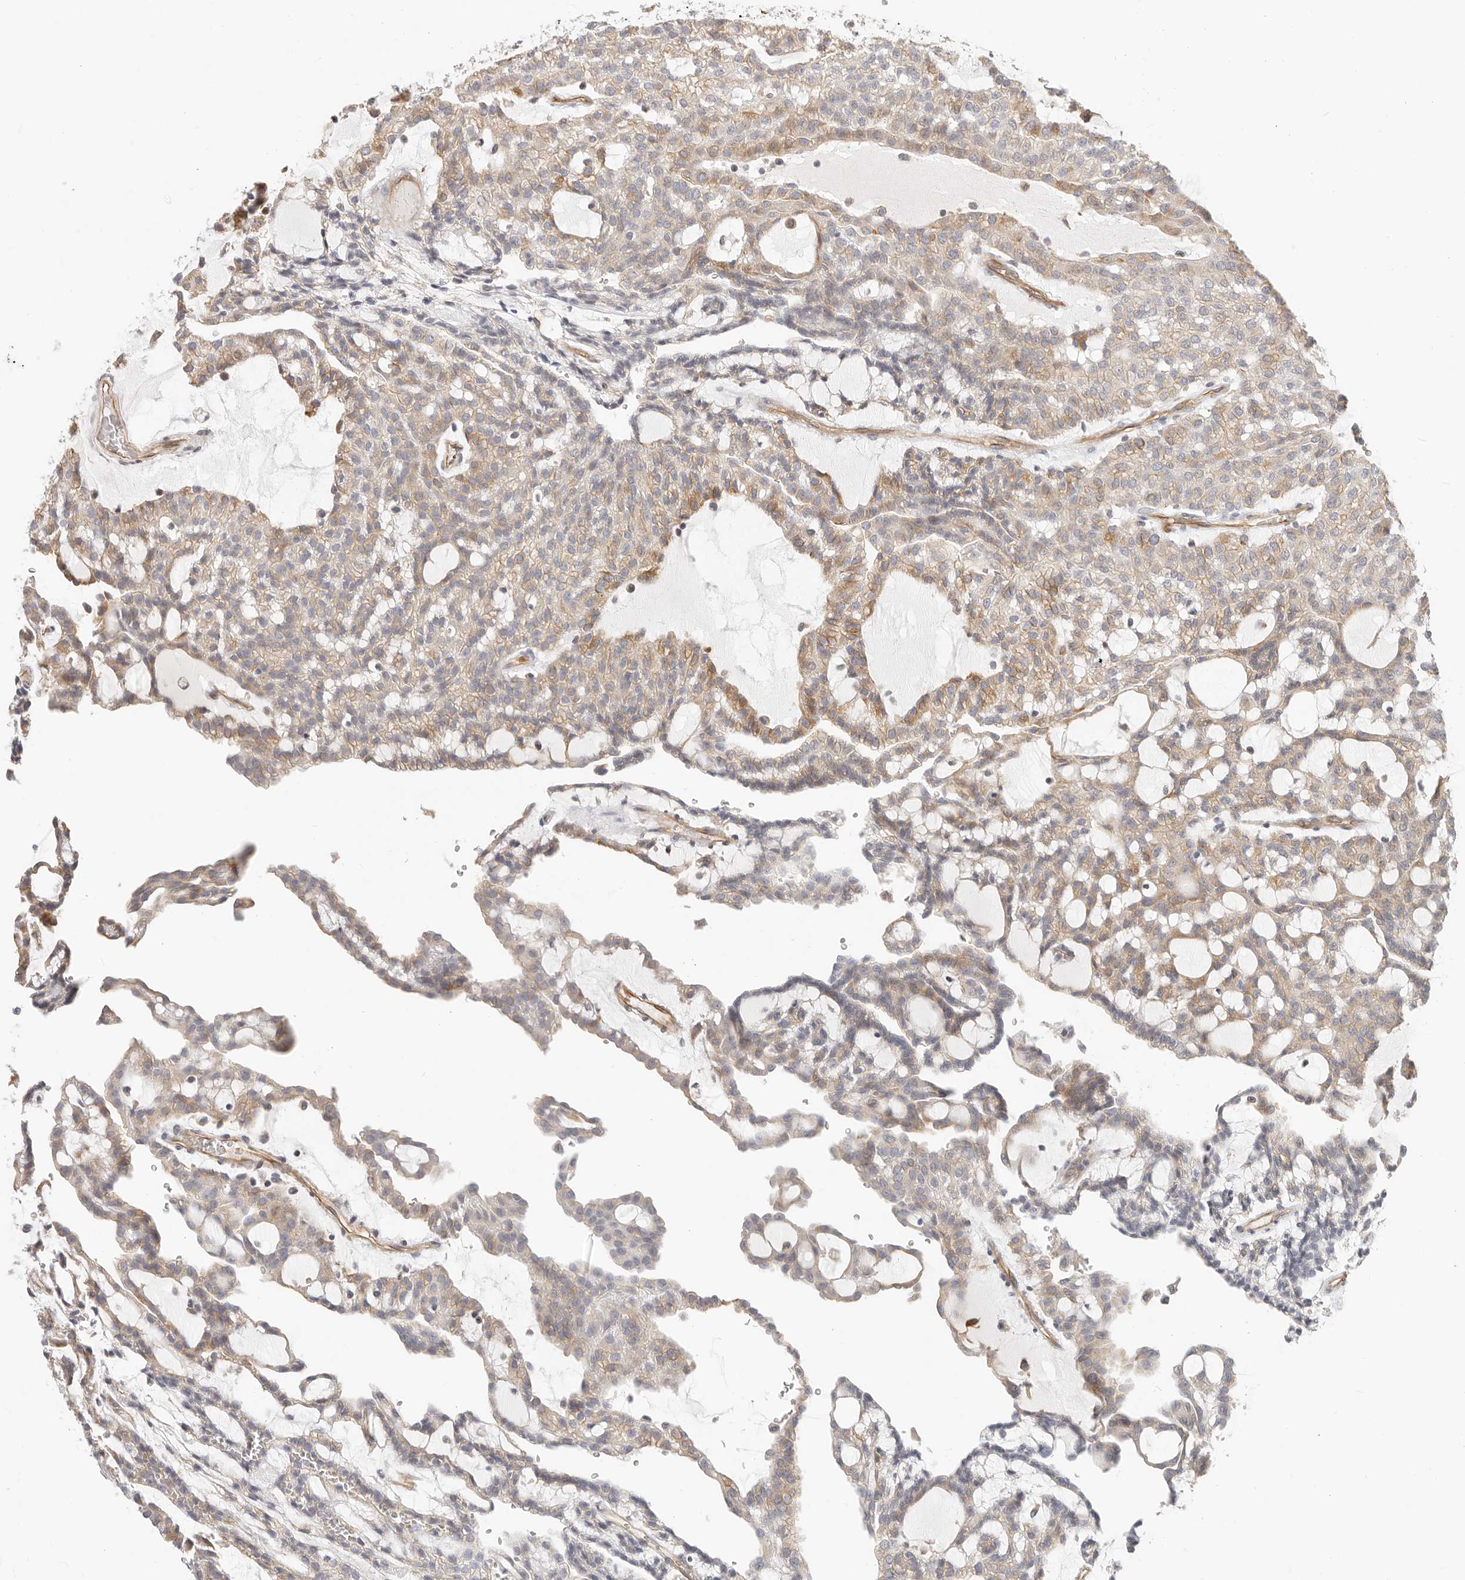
{"staining": {"intensity": "moderate", "quantity": "25%-75%", "location": "cytoplasmic/membranous"}, "tissue": "renal cancer", "cell_type": "Tumor cells", "image_type": "cancer", "snomed": [{"axis": "morphology", "description": "Adenocarcinoma, NOS"}, {"axis": "topography", "description": "Kidney"}], "caption": "Tumor cells demonstrate medium levels of moderate cytoplasmic/membranous expression in about 25%-75% of cells in adenocarcinoma (renal).", "gene": "DTNBP1", "patient": {"sex": "male", "age": 63}}